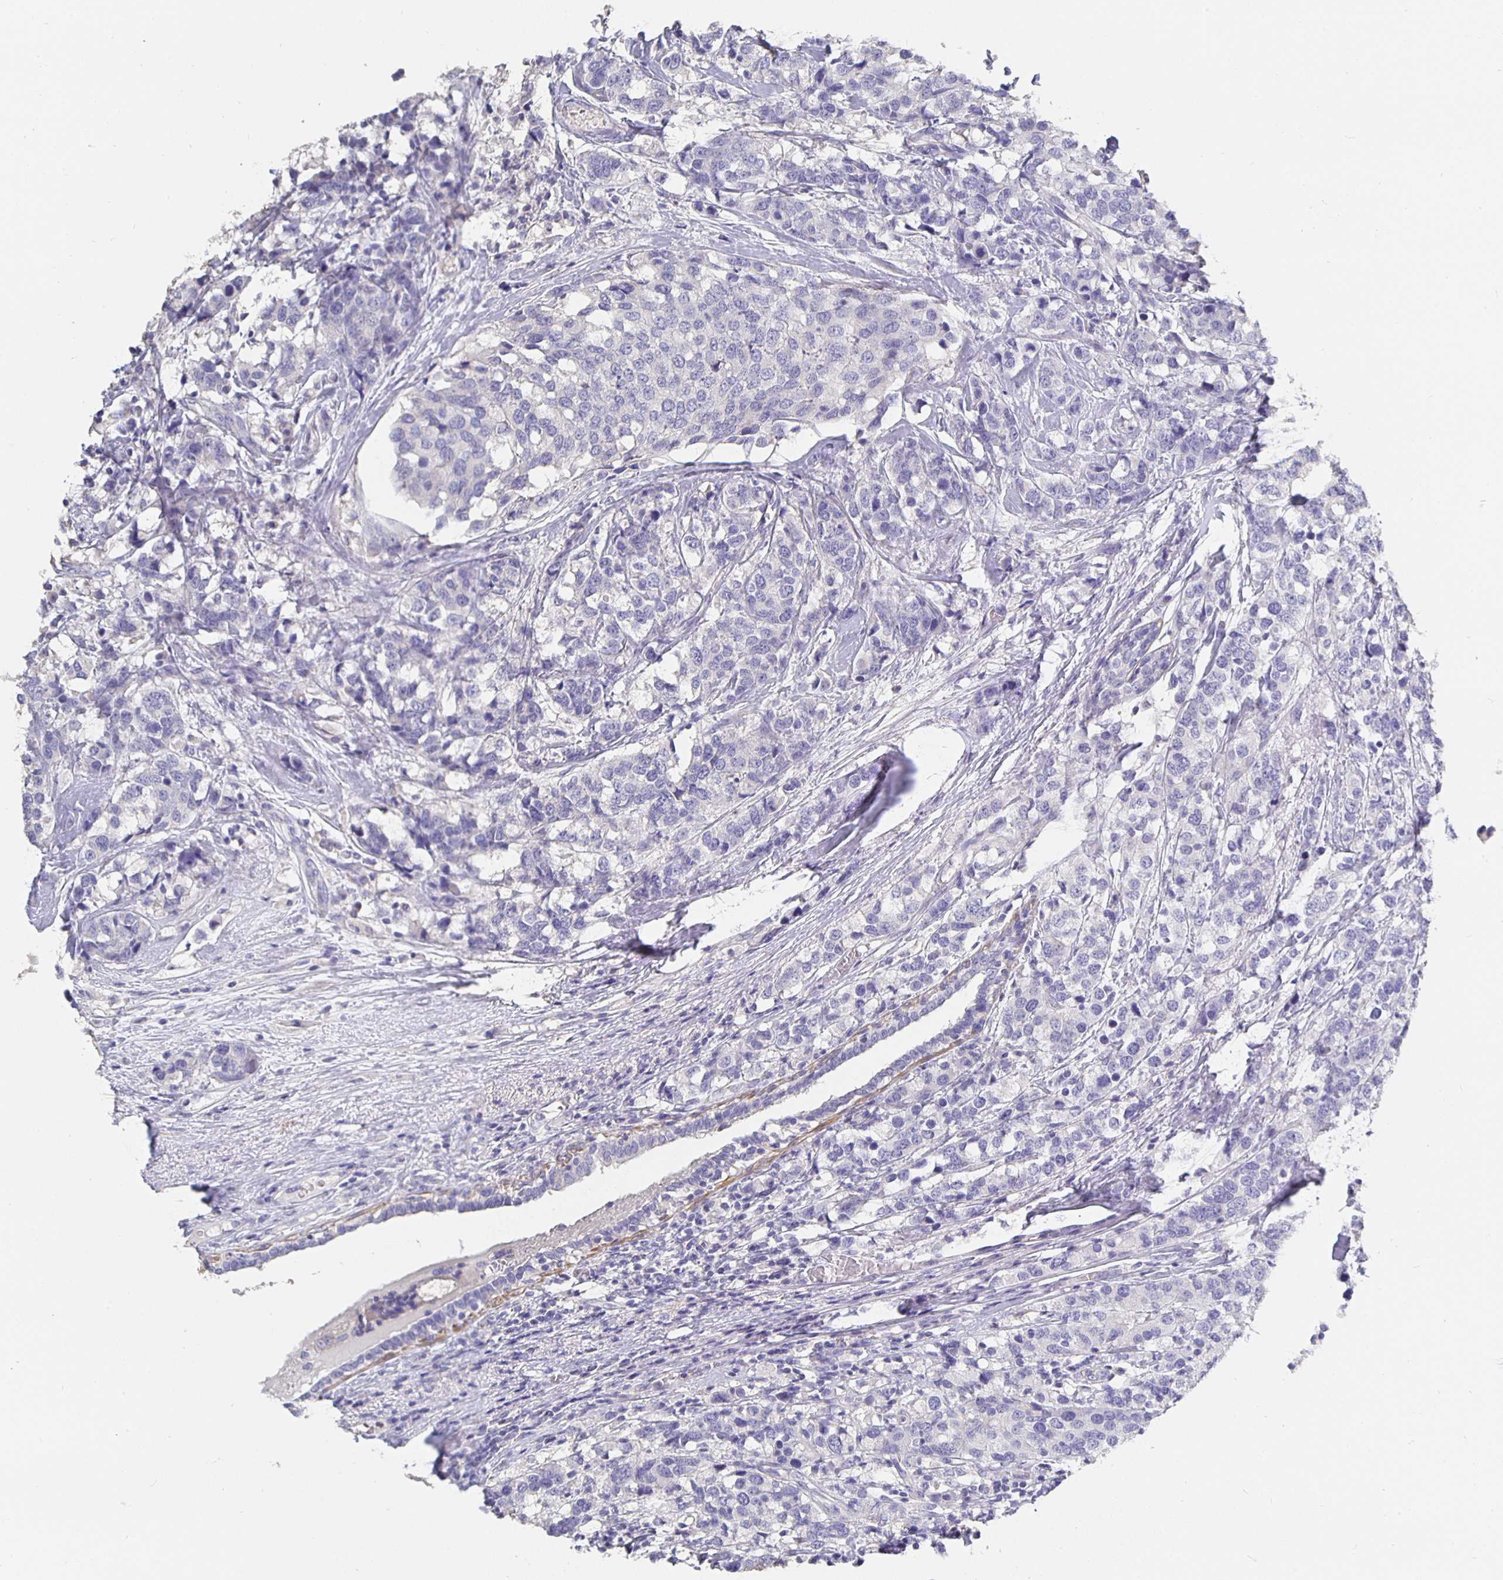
{"staining": {"intensity": "negative", "quantity": "none", "location": "none"}, "tissue": "breast cancer", "cell_type": "Tumor cells", "image_type": "cancer", "snomed": [{"axis": "morphology", "description": "Lobular carcinoma"}, {"axis": "topography", "description": "Breast"}], "caption": "This is an immunohistochemistry (IHC) image of breast lobular carcinoma. There is no staining in tumor cells.", "gene": "CFAP74", "patient": {"sex": "female", "age": 59}}